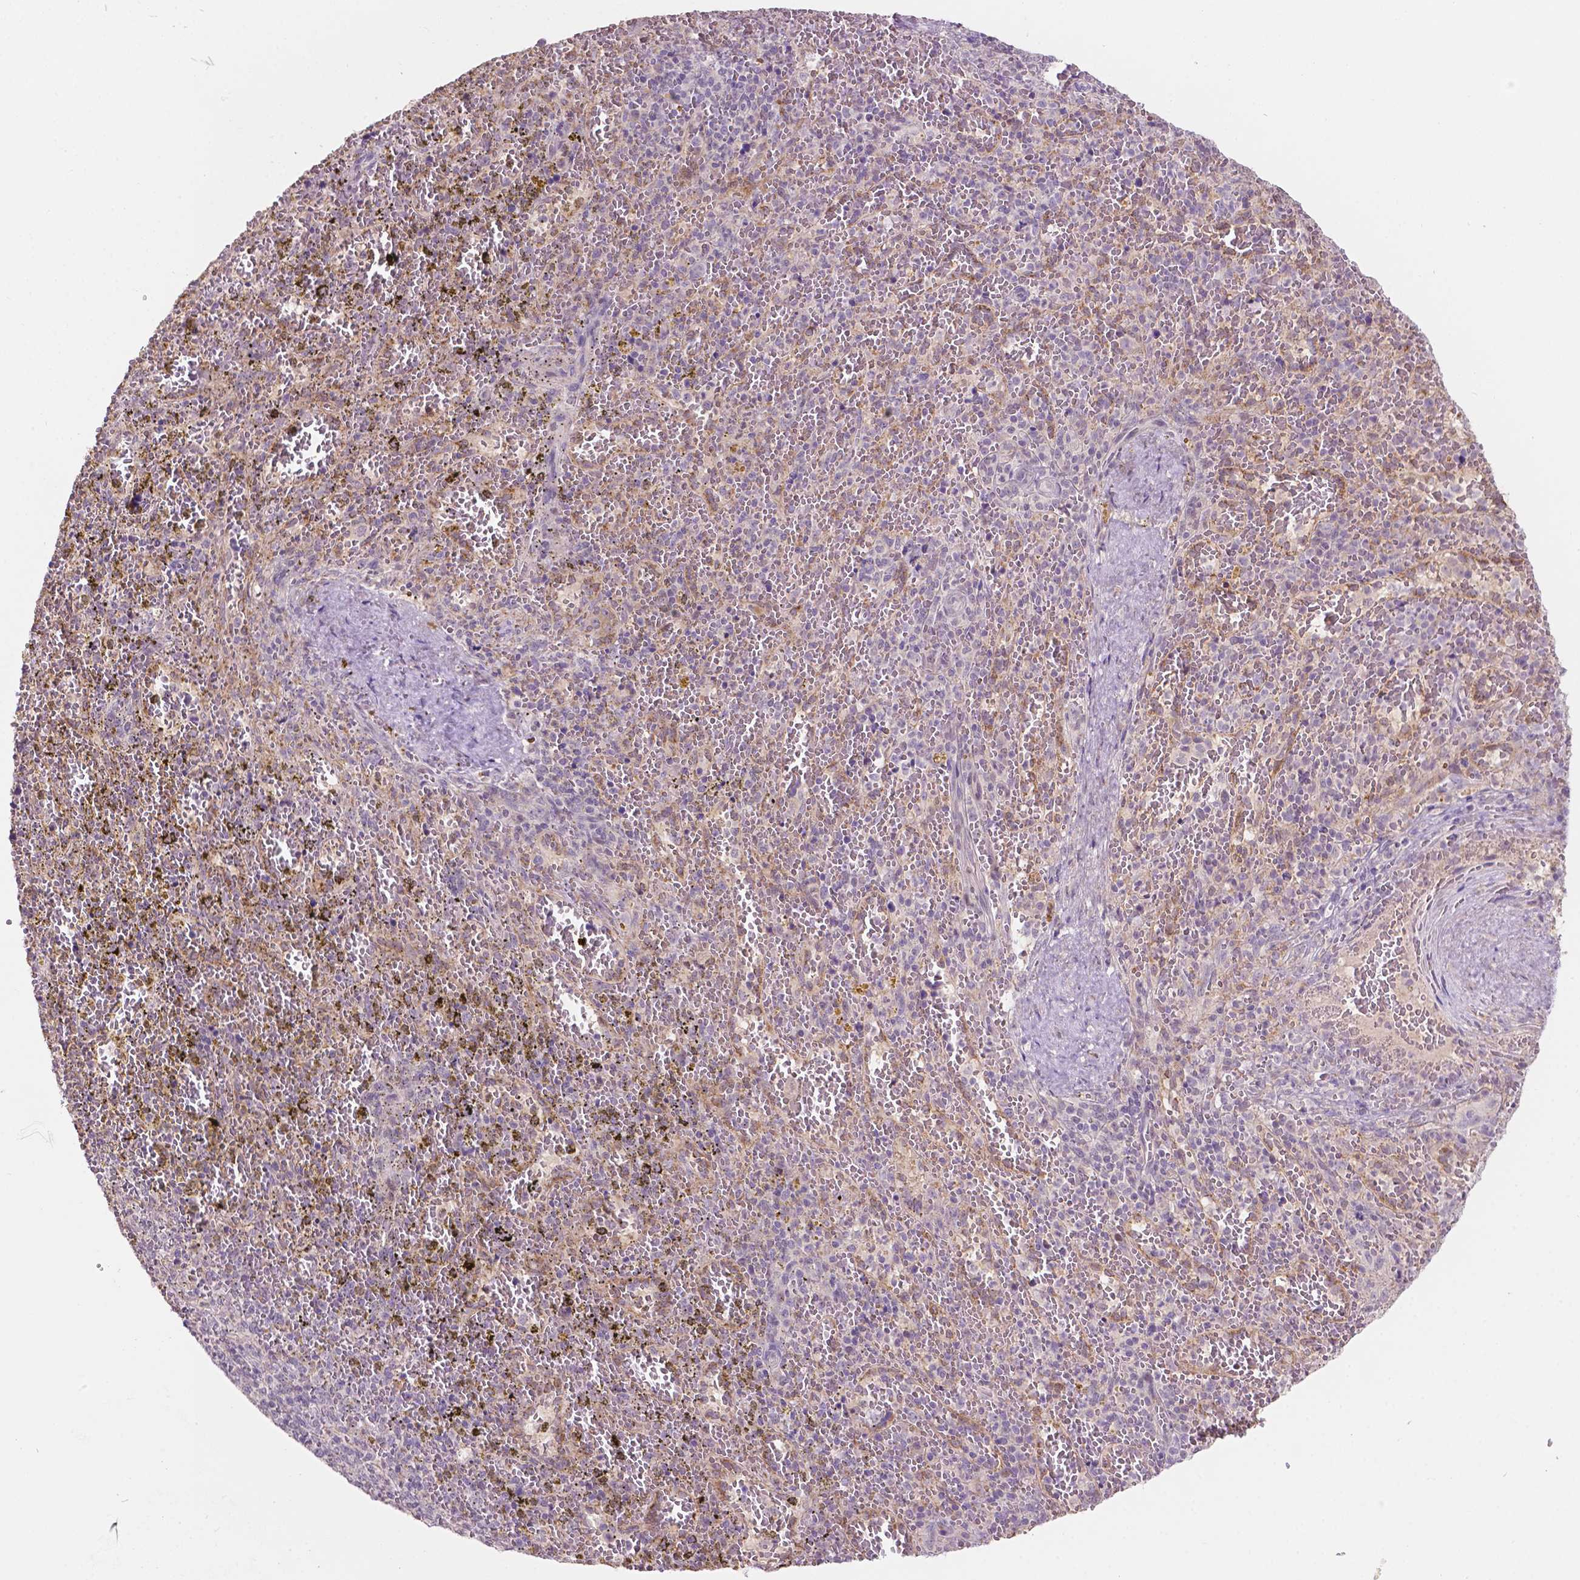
{"staining": {"intensity": "negative", "quantity": "none", "location": "none"}, "tissue": "spleen", "cell_type": "Cells in red pulp", "image_type": "normal", "snomed": [{"axis": "morphology", "description": "Normal tissue, NOS"}, {"axis": "topography", "description": "Spleen"}], "caption": "Immunohistochemistry (IHC) of unremarkable human spleen reveals no staining in cells in red pulp. Nuclei are stained in blue.", "gene": "TM6SF2", "patient": {"sex": "female", "age": 50}}